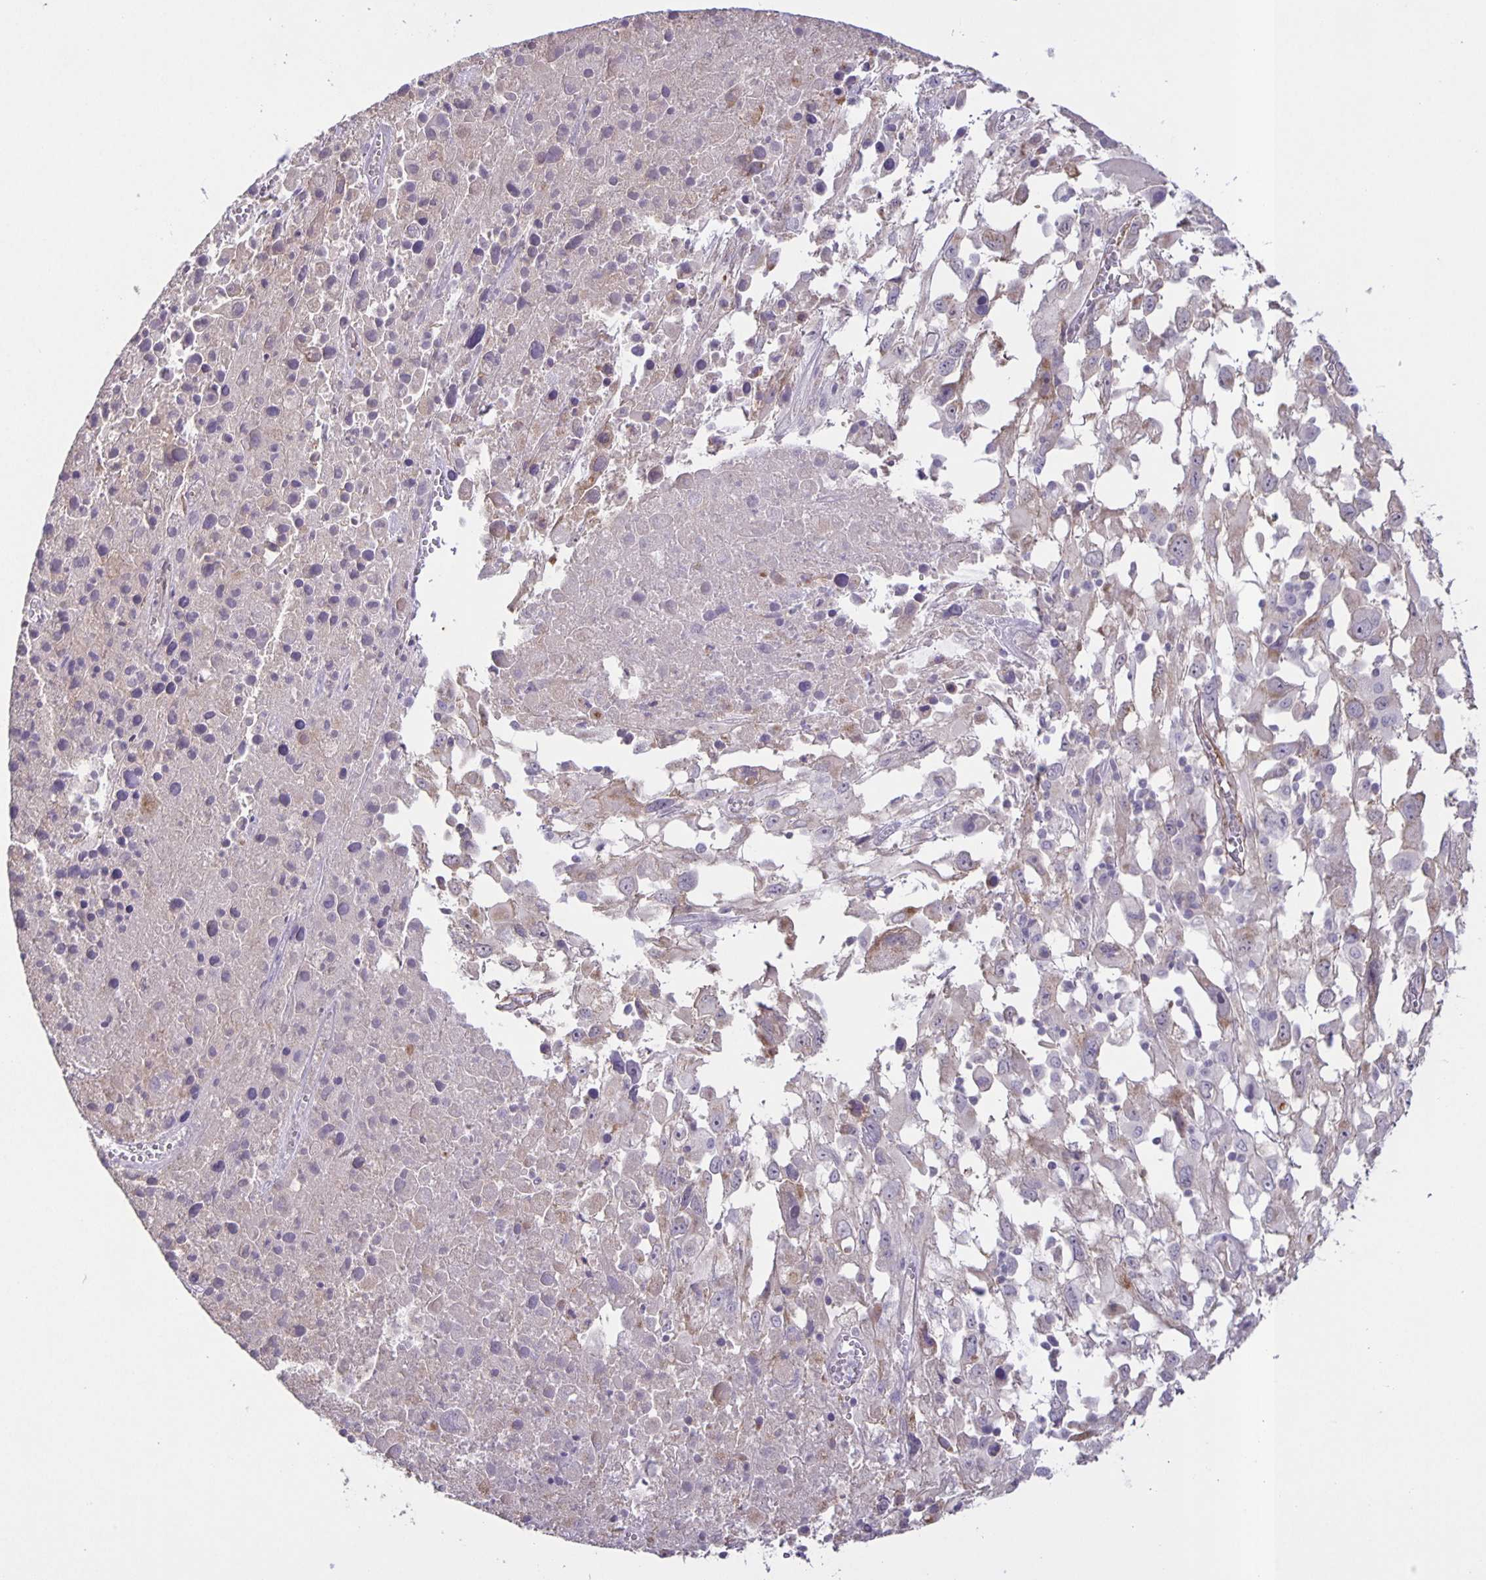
{"staining": {"intensity": "negative", "quantity": "none", "location": "none"}, "tissue": "melanoma", "cell_type": "Tumor cells", "image_type": "cancer", "snomed": [{"axis": "morphology", "description": "Malignant melanoma, Metastatic site"}, {"axis": "topography", "description": "Soft tissue"}], "caption": "Tumor cells show no significant protein positivity in malignant melanoma (metastatic site).", "gene": "SRCIN1", "patient": {"sex": "male", "age": 50}}